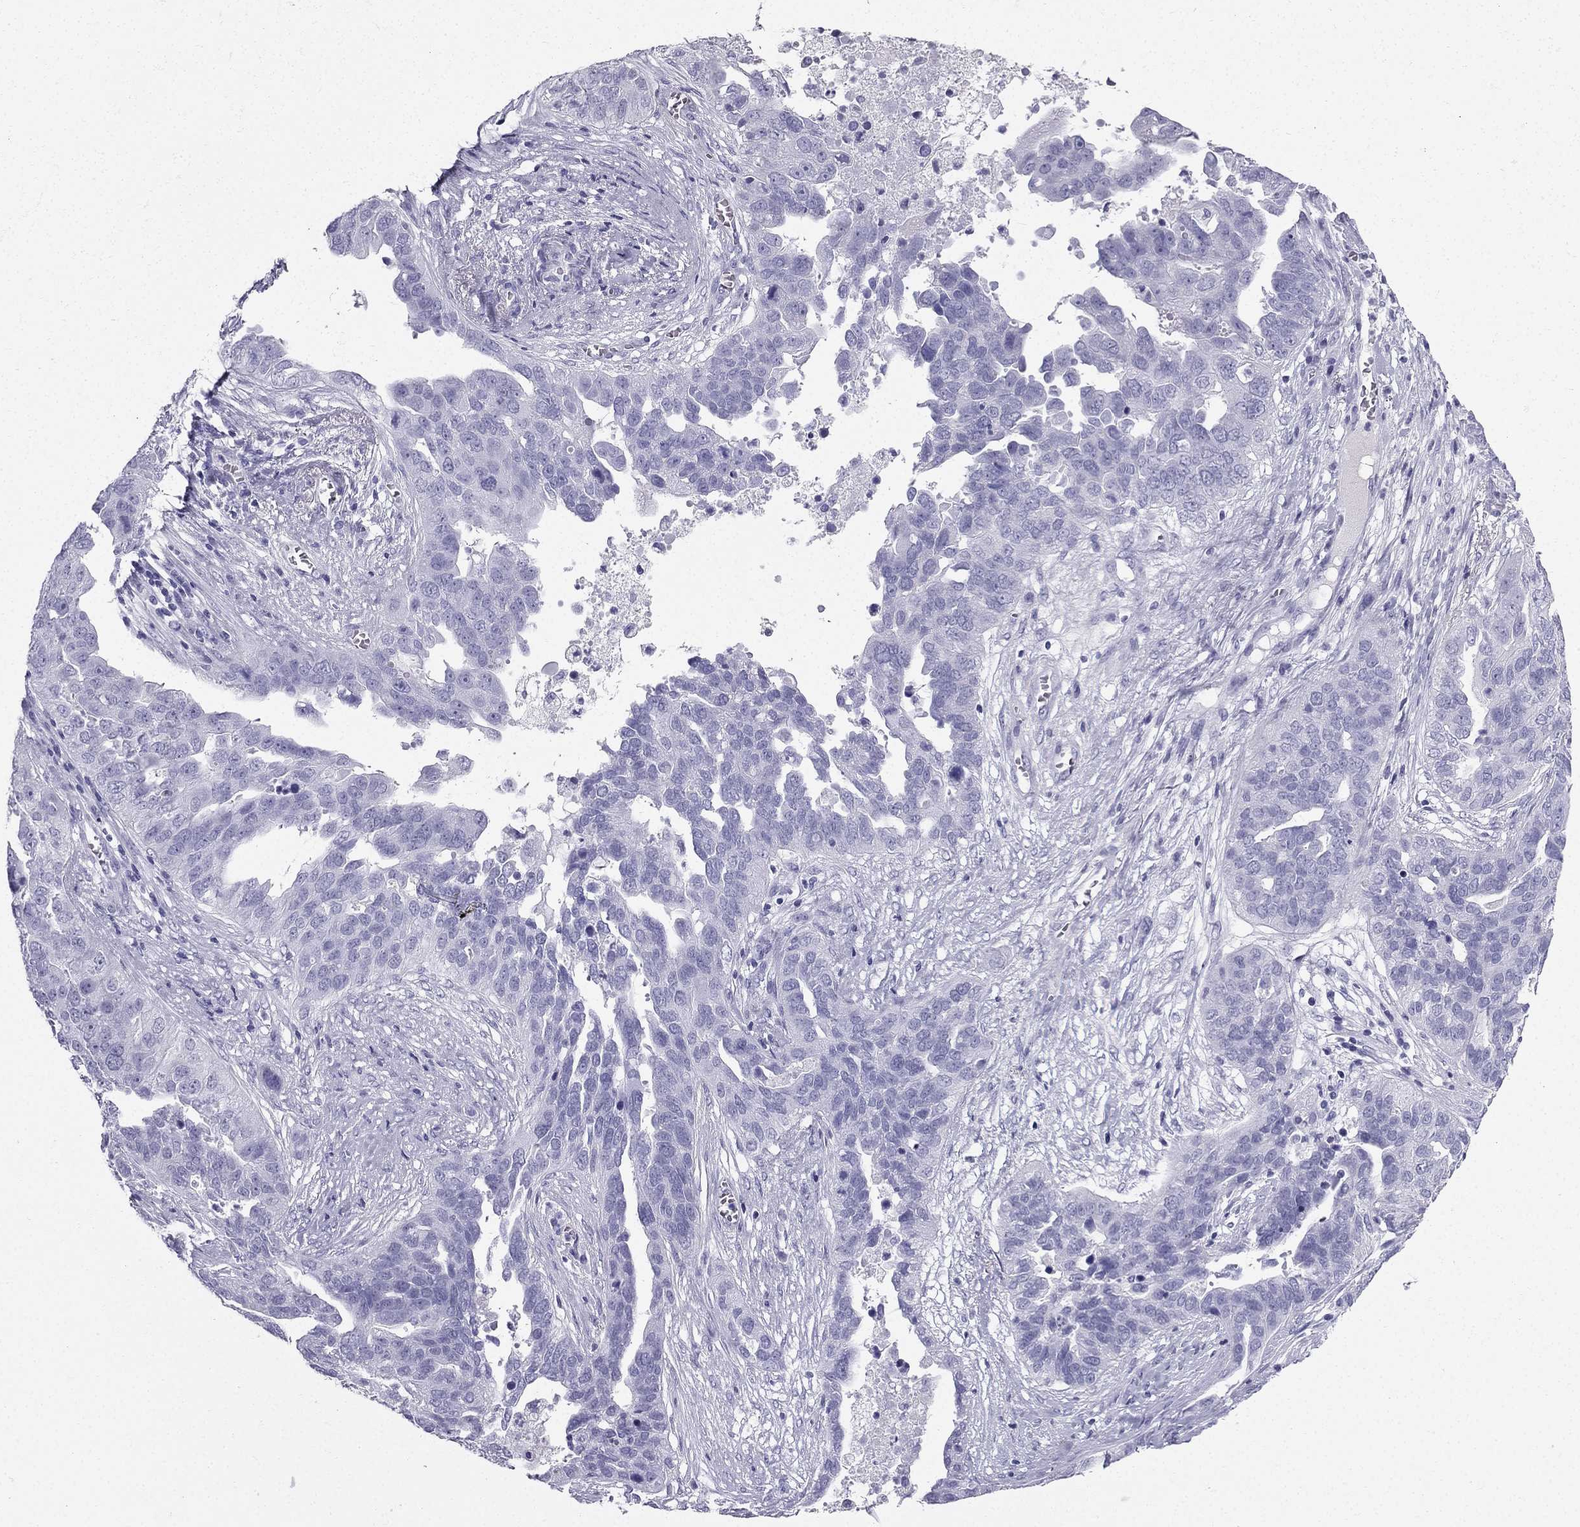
{"staining": {"intensity": "negative", "quantity": "none", "location": "none"}, "tissue": "ovarian cancer", "cell_type": "Tumor cells", "image_type": "cancer", "snomed": [{"axis": "morphology", "description": "Carcinoma, endometroid"}, {"axis": "topography", "description": "Soft tissue"}, {"axis": "topography", "description": "Ovary"}], "caption": "DAB immunohistochemical staining of human endometroid carcinoma (ovarian) displays no significant expression in tumor cells.", "gene": "TFF3", "patient": {"sex": "female", "age": 52}}